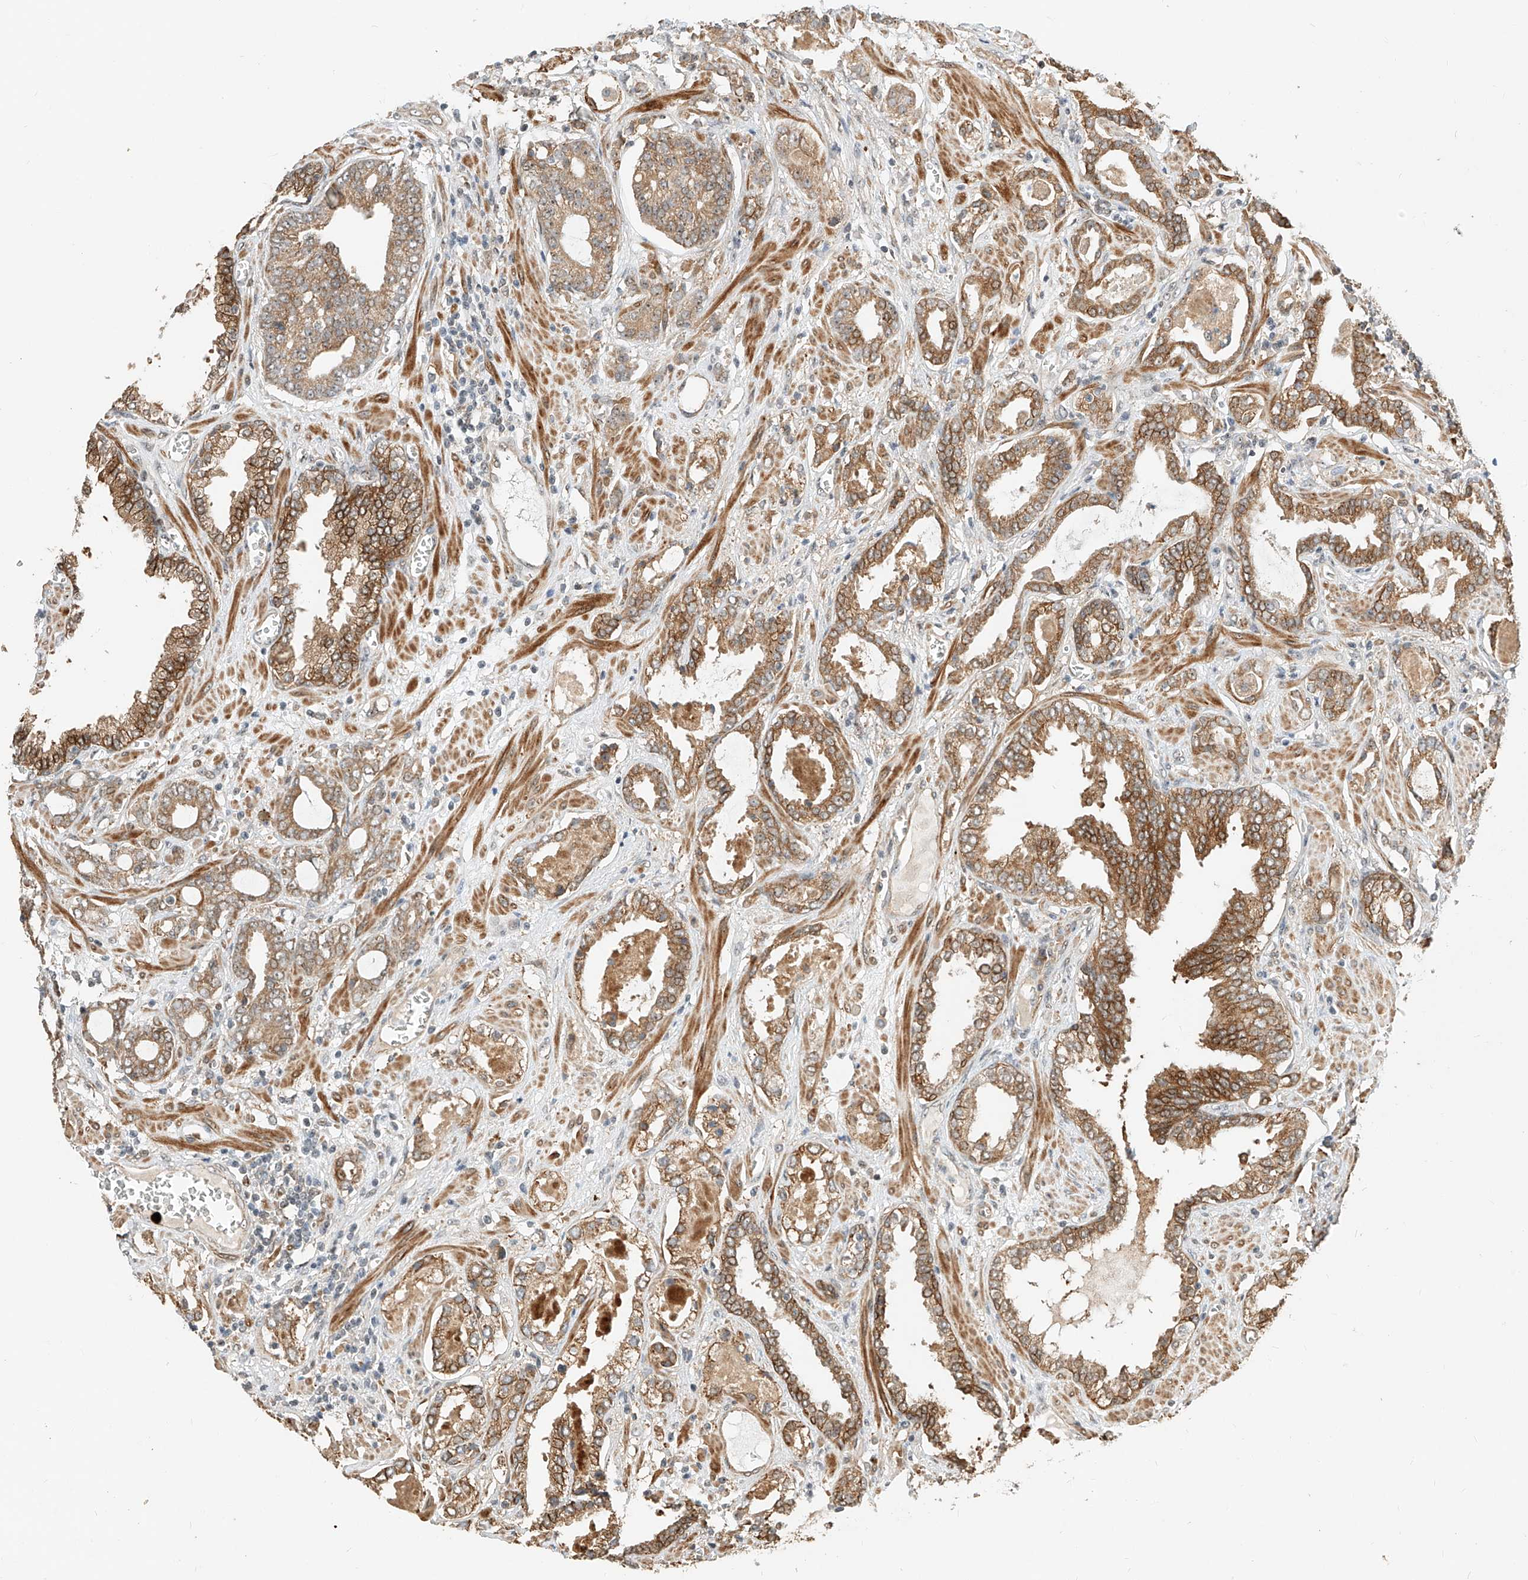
{"staining": {"intensity": "moderate", "quantity": ">75%", "location": "cytoplasmic/membranous"}, "tissue": "prostate cancer", "cell_type": "Tumor cells", "image_type": "cancer", "snomed": [{"axis": "morphology", "description": "Adenocarcinoma, High grade"}, {"axis": "topography", "description": "Prostate and seminal vesicle, NOS"}], "caption": "Approximately >75% of tumor cells in prostate cancer display moderate cytoplasmic/membranous protein expression as visualized by brown immunohistochemical staining.", "gene": "CPAMD8", "patient": {"sex": "male", "age": 67}}